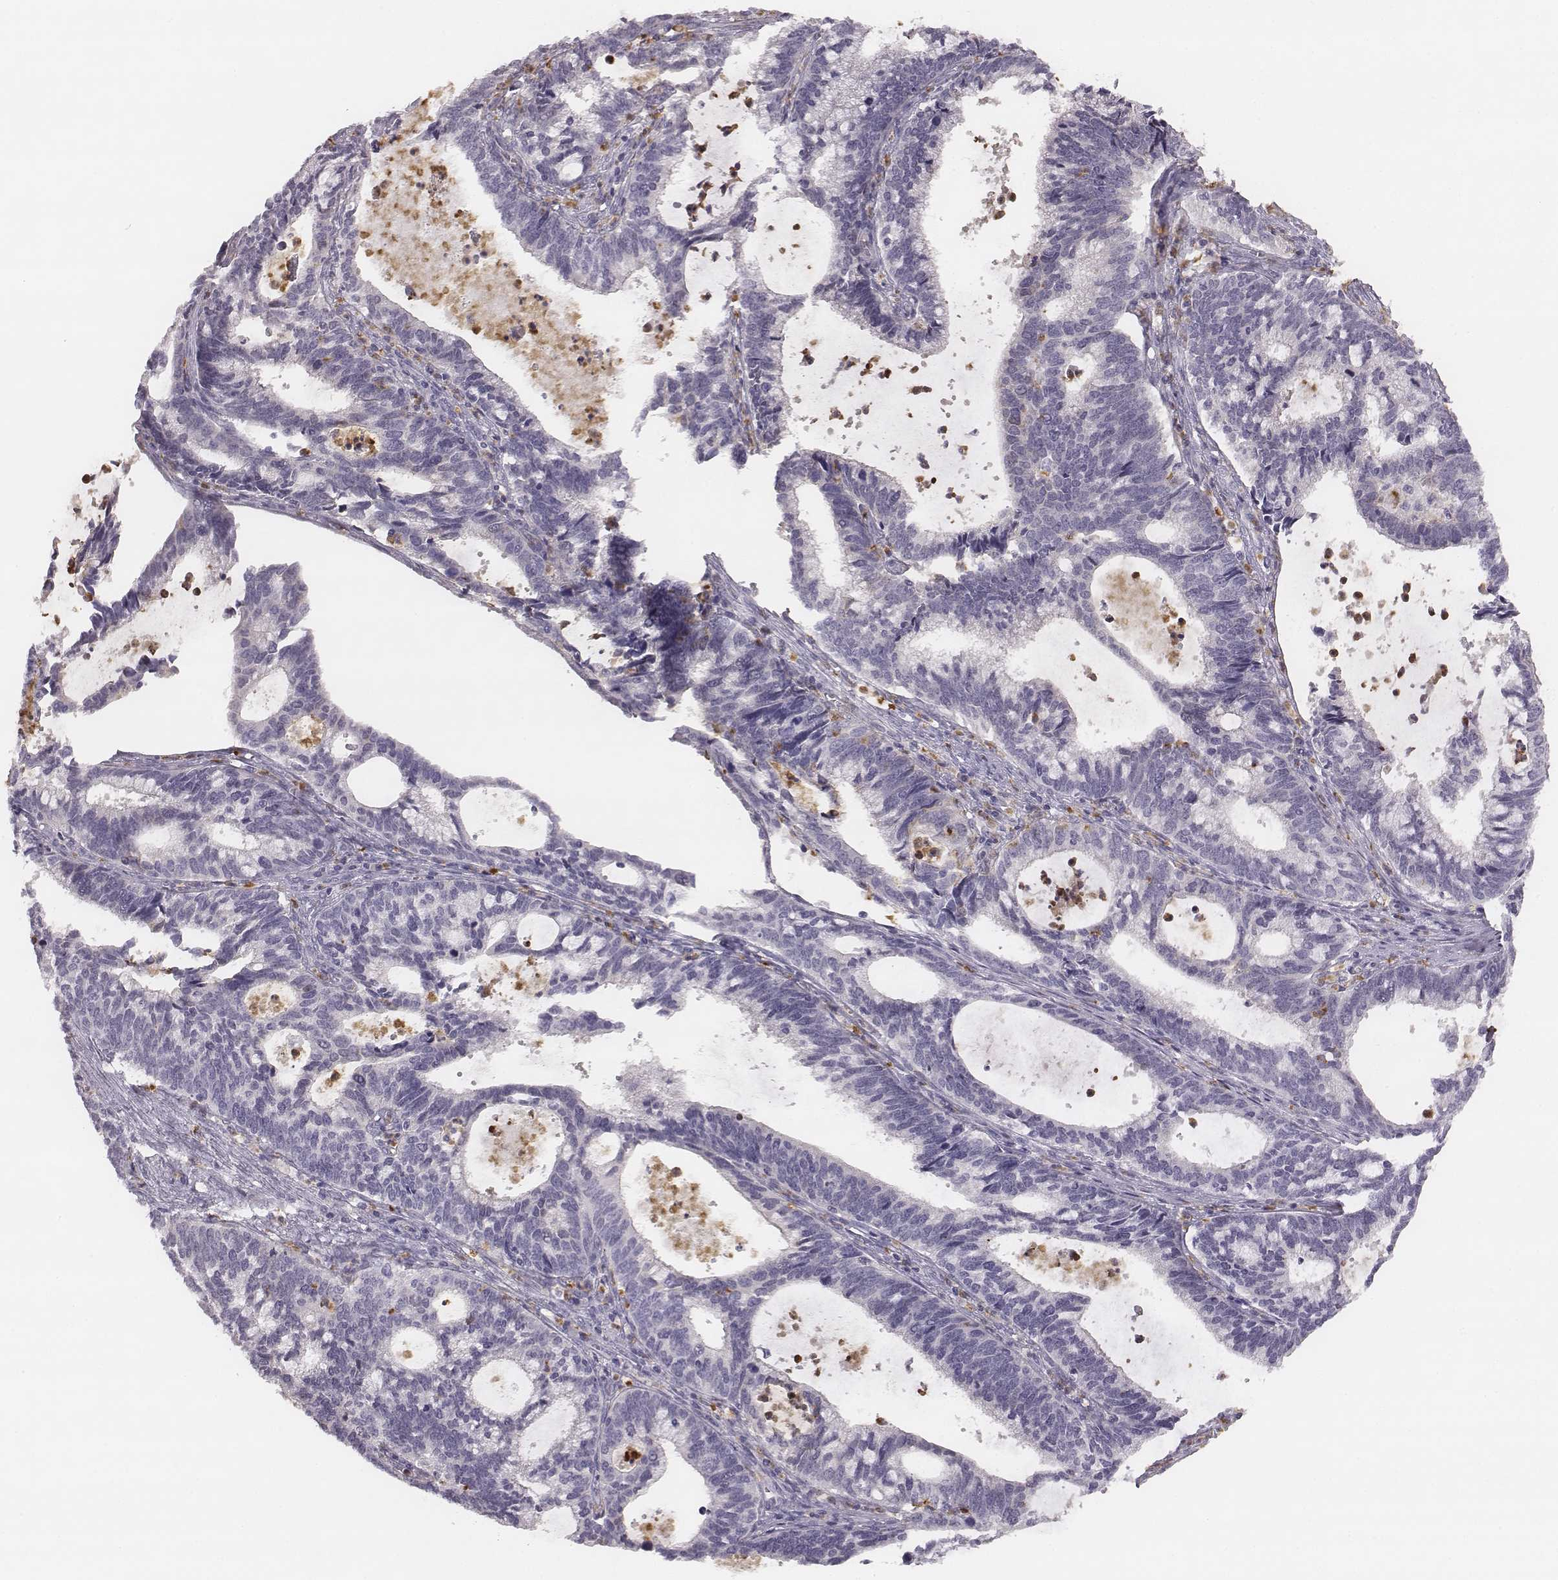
{"staining": {"intensity": "negative", "quantity": "none", "location": "none"}, "tissue": "cervical cancer", "cell_type": "Tumor cells", "image_type": "cancer", "snomed": [{"axis": "morphology", "description": "Adenocarcinoma, NOS"}, {"axis": "topography", "description": "Cervix"}], "caption": "Adenocarcinoma (cervical) was stained to show a protein in brown. There is no significant staining in tumor cells.", "gene": "KCNJ12", "patient": {"sex": "female", "age": 42}}